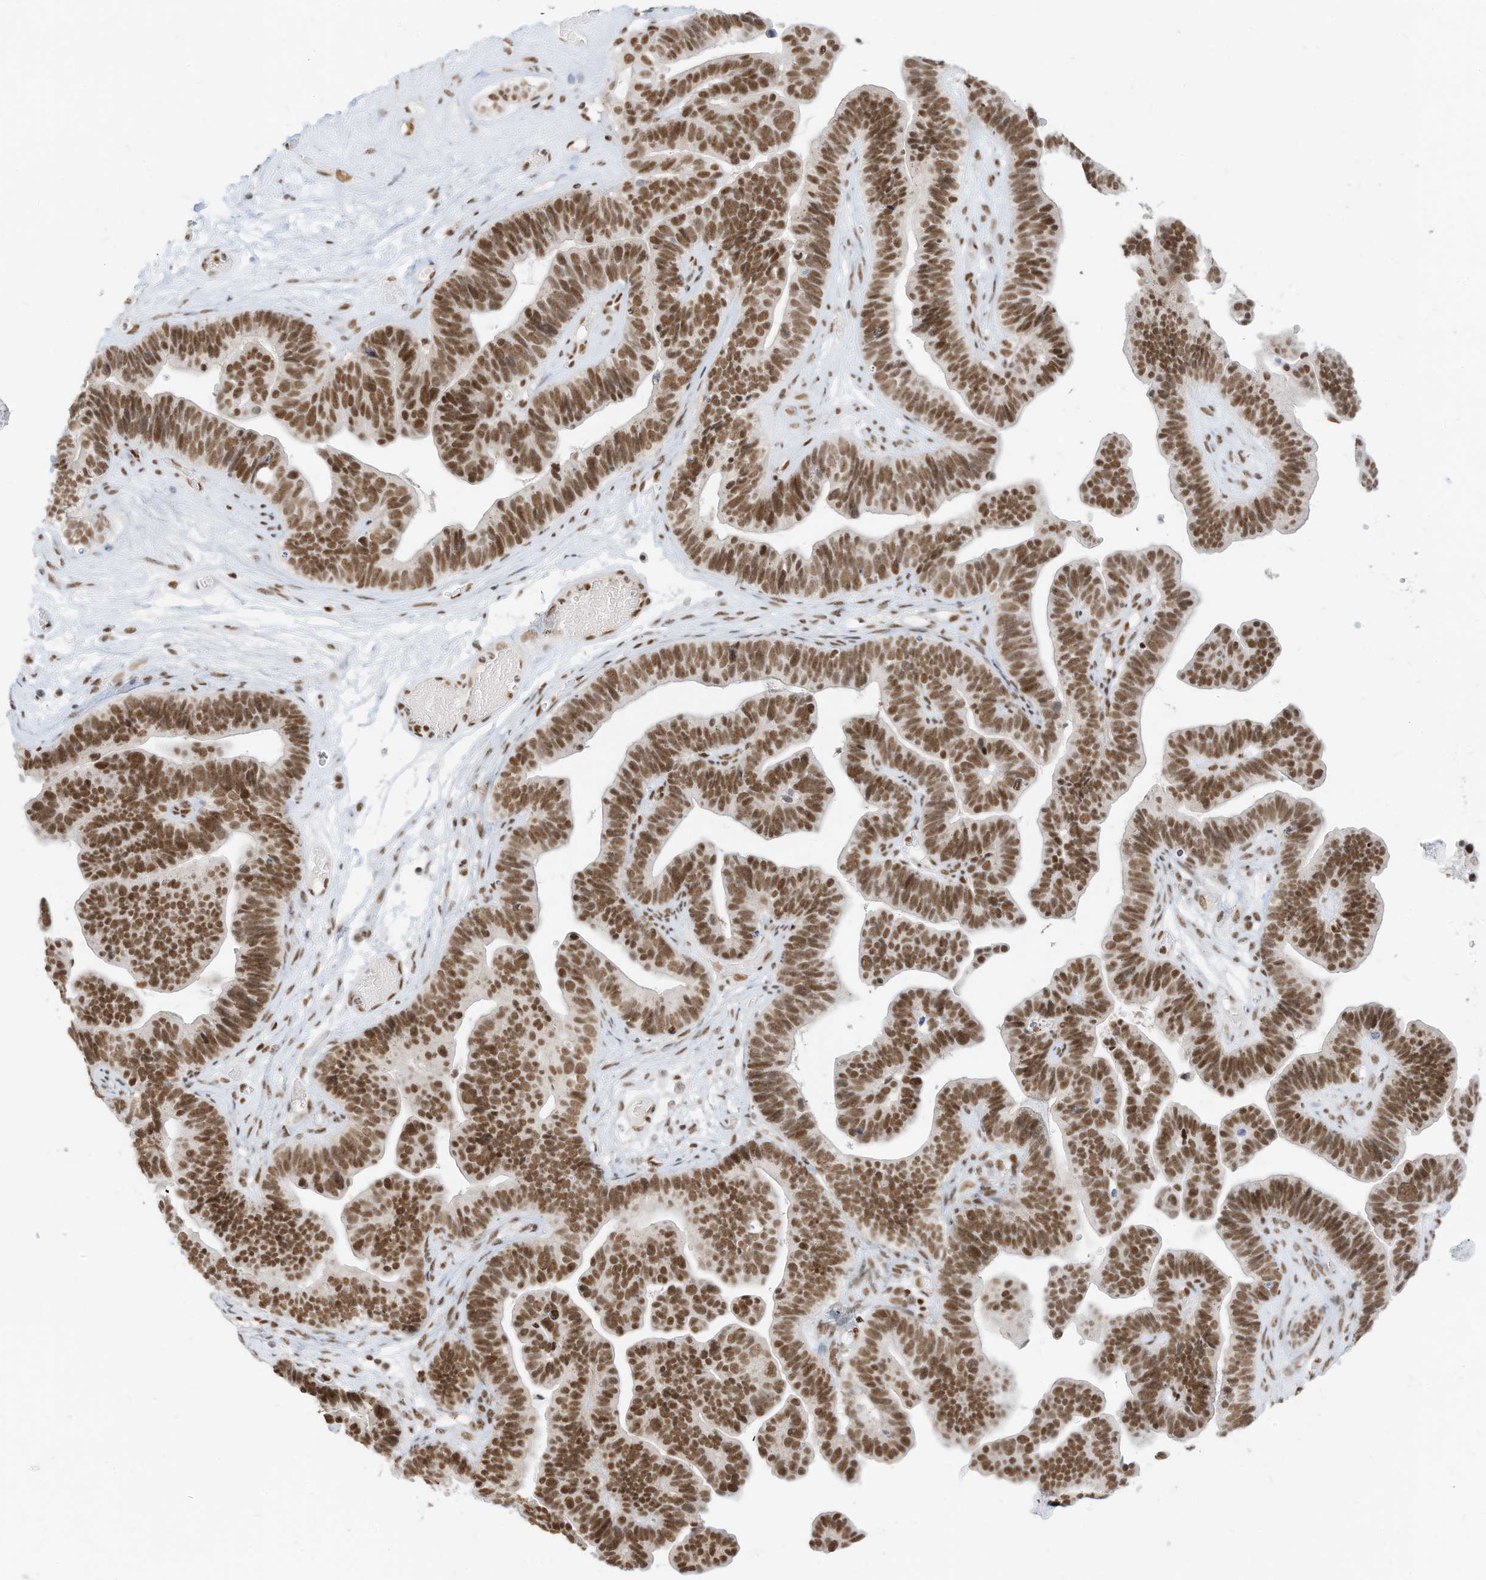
{"staining": {"intensity": "strong", "quantity": ">75%", "location": "nuclear"}, "tissue": "ovarian cancer", "cell_type": "Tumor cells", "image_type": "cancer", "snomed": [{"axis": "morphology", "description": "Cystadenocarcinoma, serous, NOS"}, {"axis": "topography", "description": "Ovary"}], "caption": "Protein expression analysis of ovarian cancer (serous cystadenocarcinoma) shows strong nuclear positivity in approximately >75% of tumor cells. The staining was performed using DAB (3,3'-diaminobenzidine), with brown indicating positive protein expression. Nuclei are stained blue with hematoxylin.", "gene": "SMARCA2", "patient": {"sex": "female", "age": 56}}